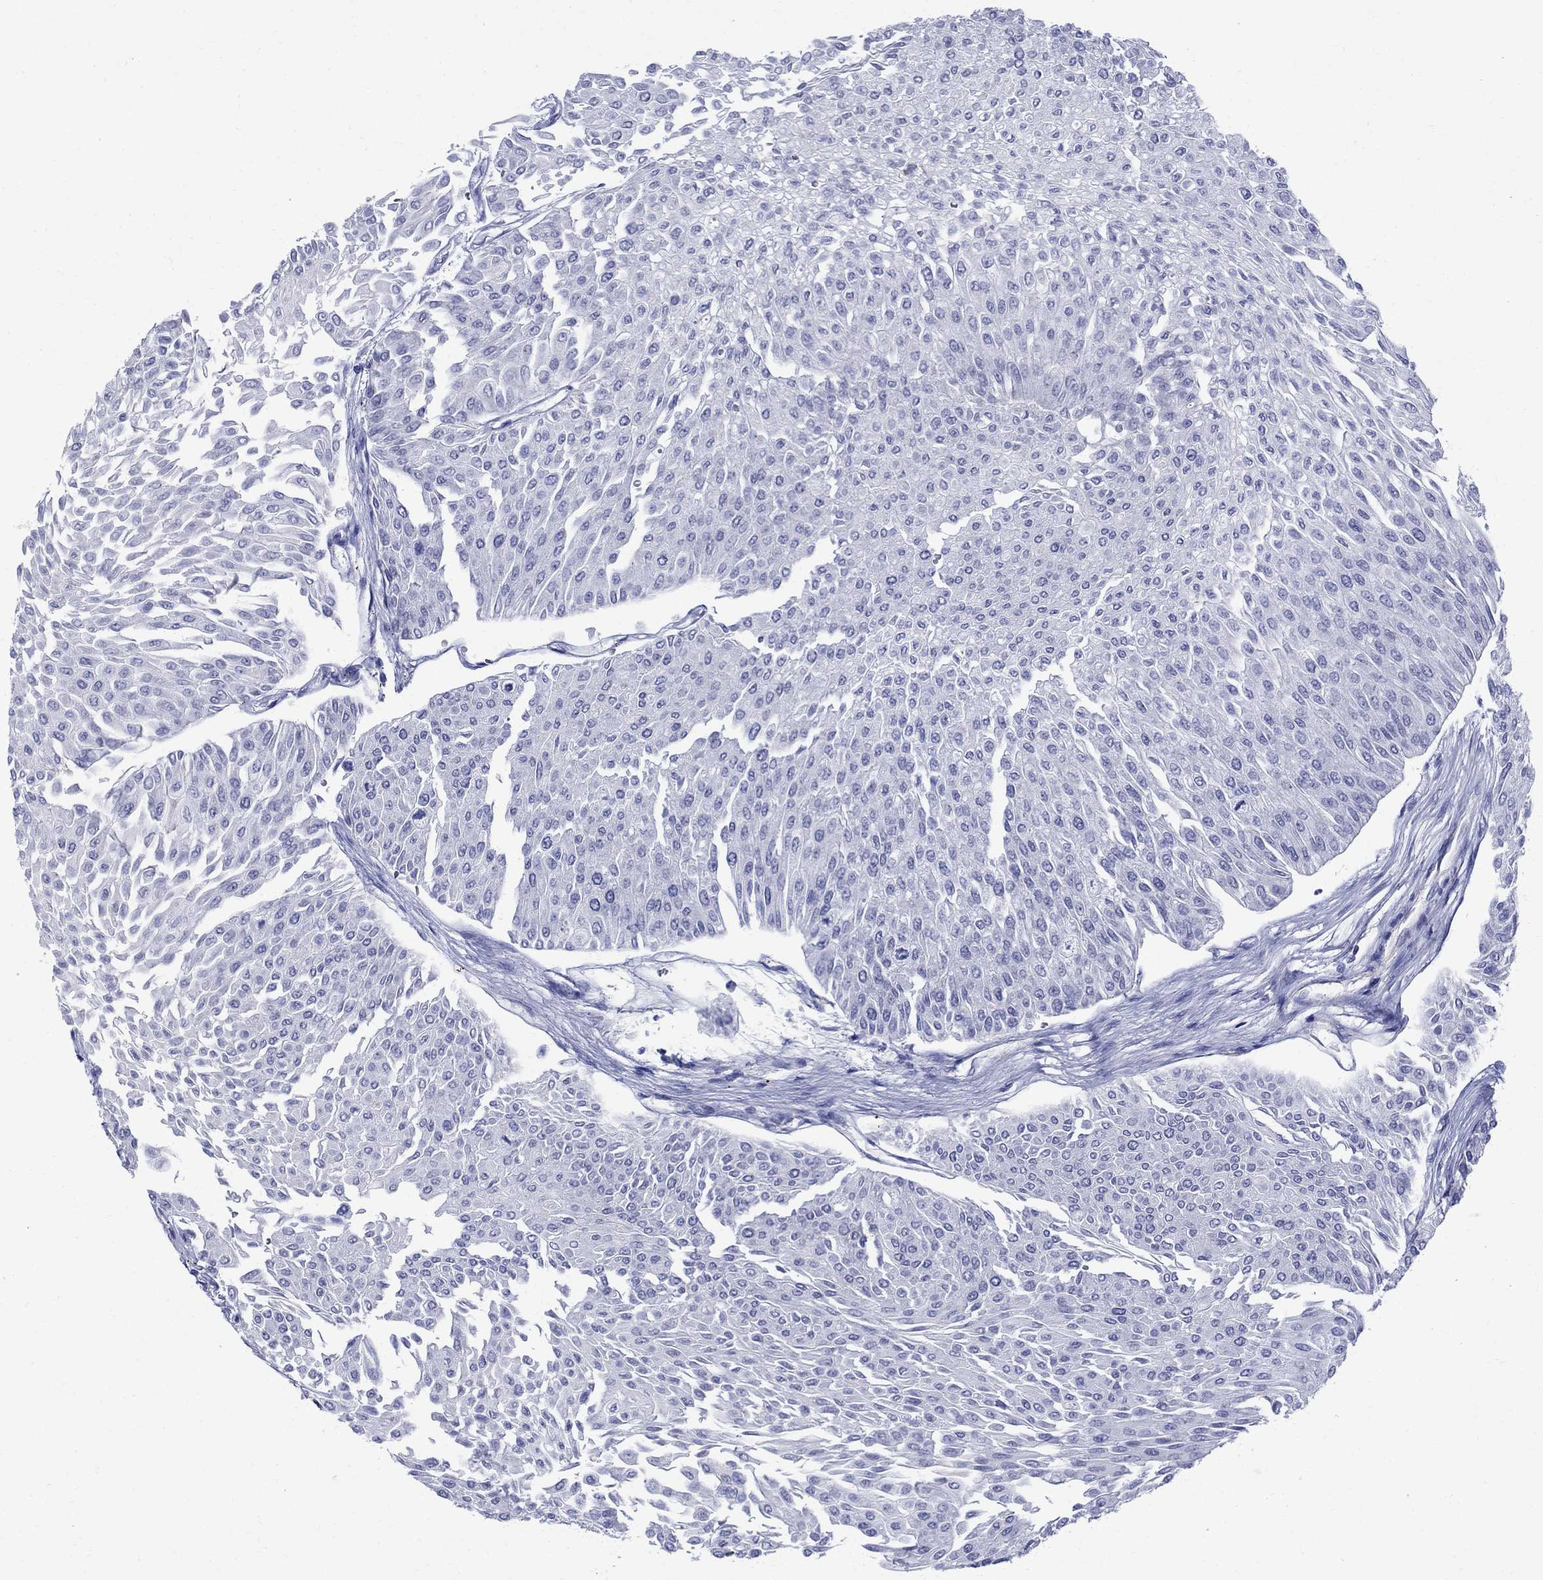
{"staining": {"intensity": "negative", "quantity": "none", "location": "none"}, "tissue": "urothelial cancer", "cell_type": "Tumor cells", "image_type": "cancer", "snomed": [{"axis": "morphology", "description": "Urothelial carcinoma, Low grade"}, {"axis": "topography", "description": "Urinary bladder"}], "caption": "A photomicrograph of human low-grade urothelial carcinoma is negative for staining in tumor cells. (Stains: DAB IHC with hematoxylin counter stain, Microscopy: brightfield microscopy at high magnification).", "gene": "SMCP", "patient": {"sex": "male", "age": 67}}